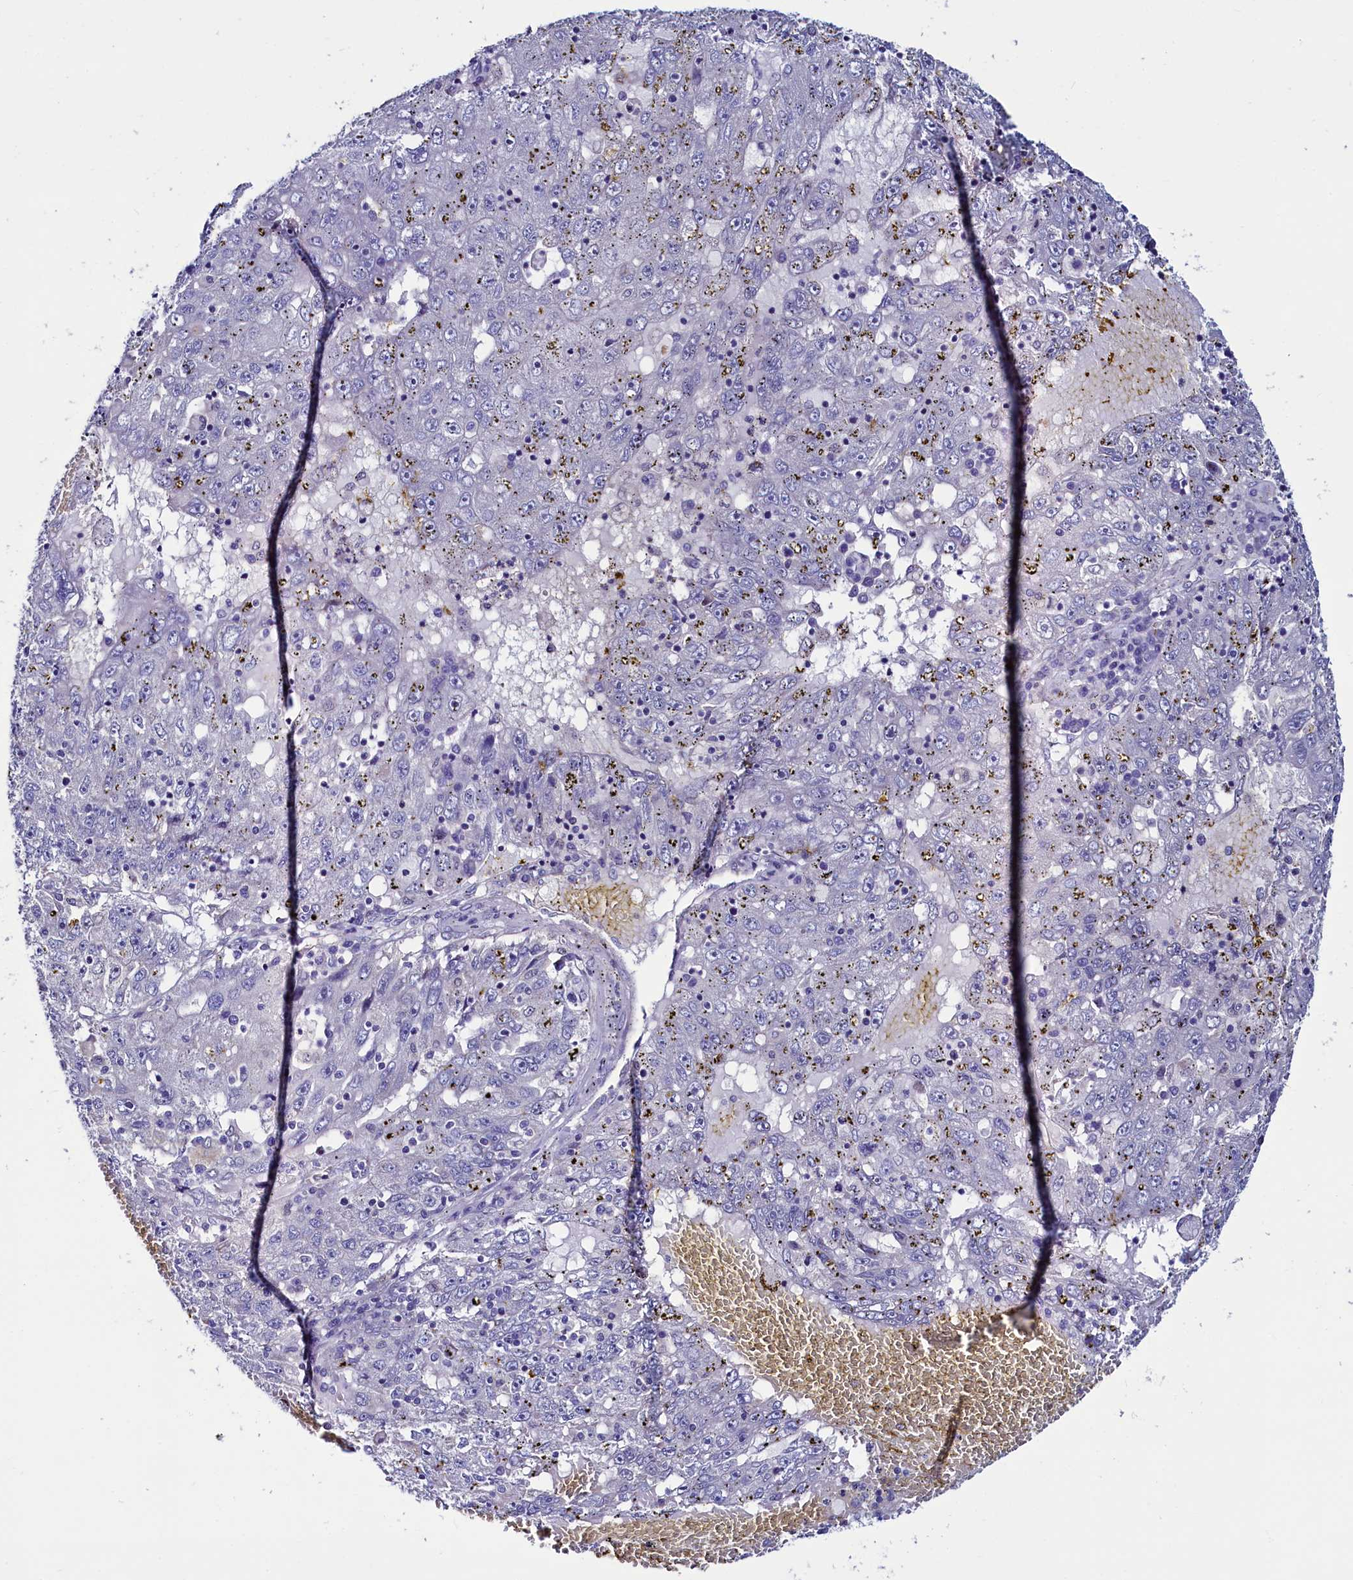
{"staining": {"intensity": "negative", "quantity": "none", "location": "none"}, "tissue": "liver cancer", "cell_type": "Tumor cells", "image_type": "cancer", "snomed": [{"axis": "morphology", "description": "Carcinoma, Hepatocellular, NOS"}, {"axis": "topography", "description": "Liver"}], "caption": "An image of liver cancer (hepatocellular carcinoma) stained for a protein shows no brown staining in tumor cells.", "gene": "ASTE1", "patient": {"sex": "male", "age": 49}}